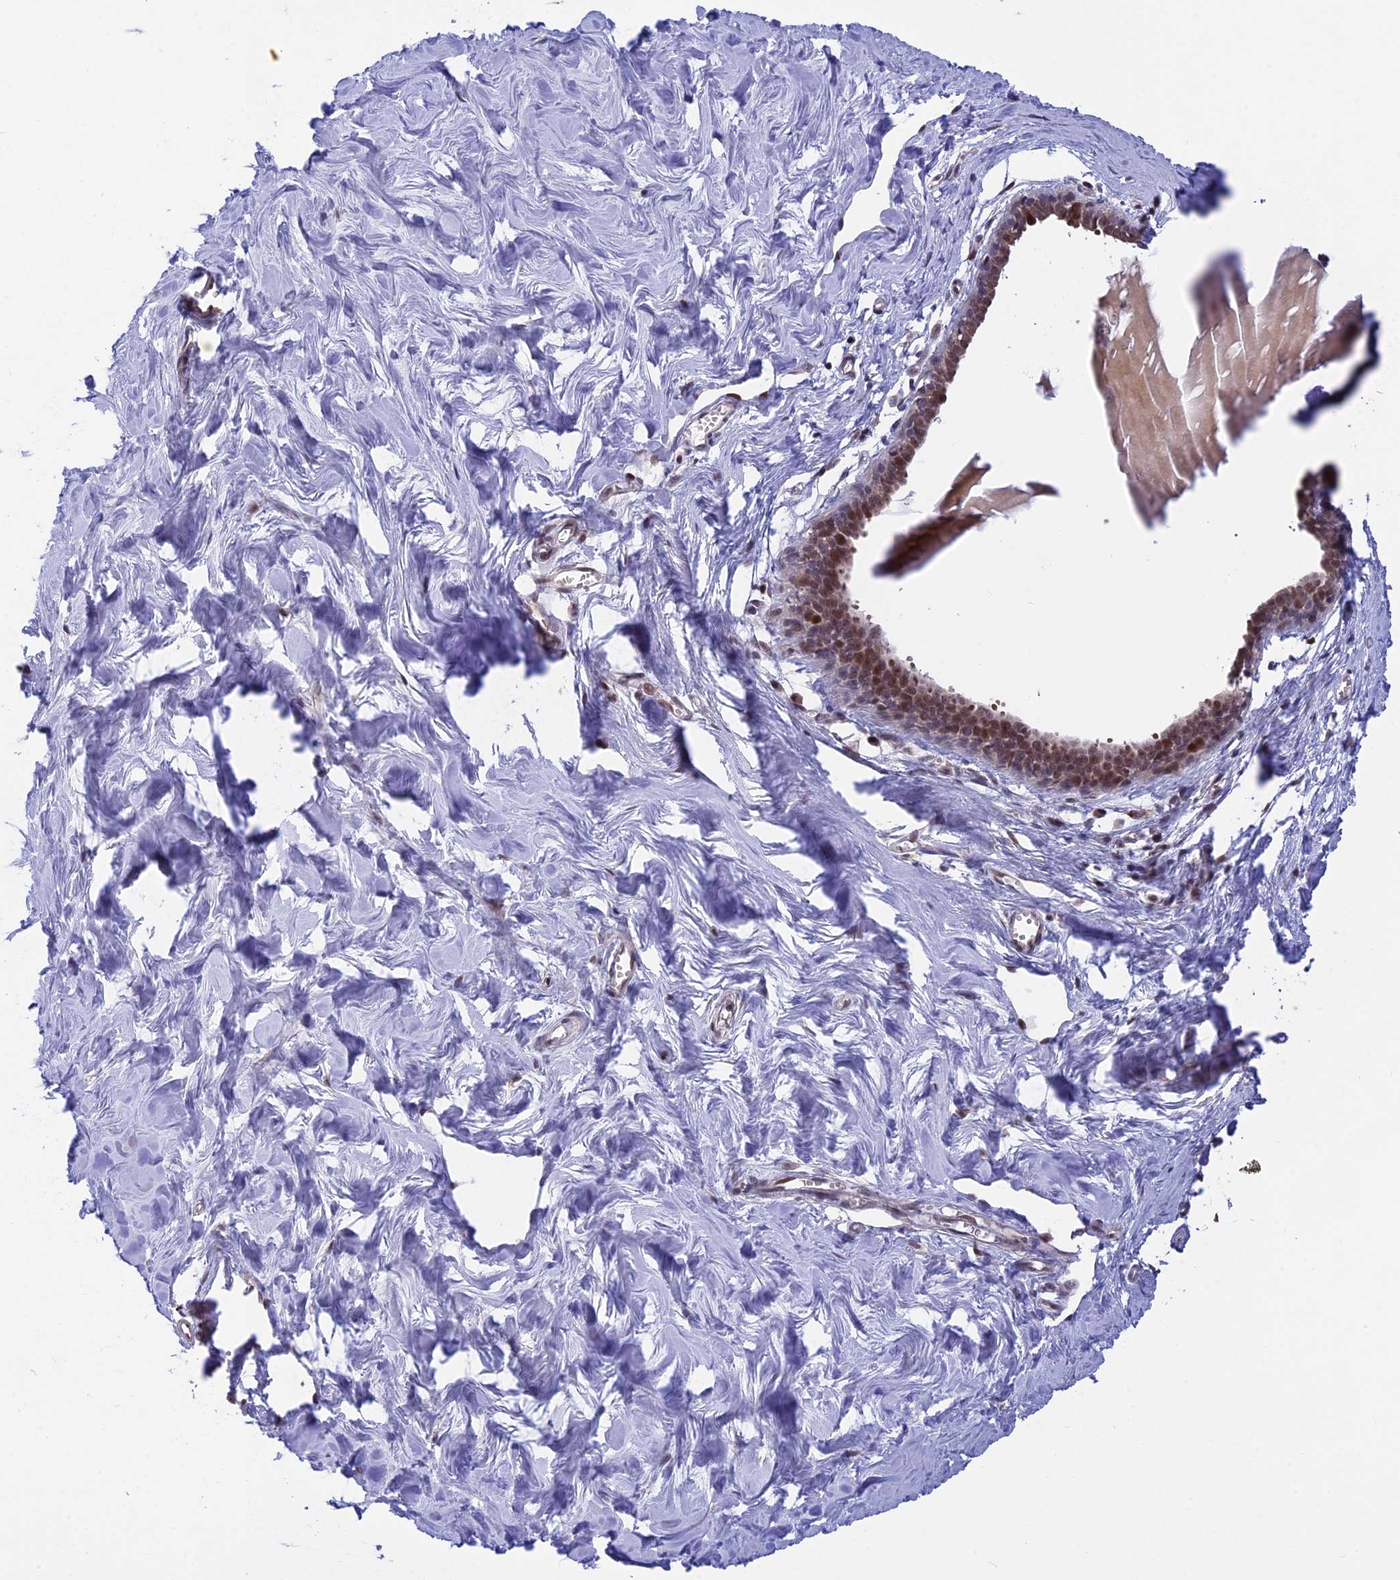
{"staining": {"intensity": "moderate", "quantity": ">75%", "location": "nuclear"}, "tissue": "breast", "cell_type": "Glandular cells", "image_type": "normal", "snomed": [{"axis": "morphology", "description": "Normal tissue, NOS"}, {"axis": "topography", "description": "Breast"}], "caption": "High-magnification brightfield microscopy of benign breast stained with DAB (3,3'-diaminobenzidine) (brown) and counterstained with hematoxylin (blue). glandular cells exhibit moderate nuclear positivity is present in about>75% of cells.", "gene": "POLR2C", "patient": {"sex": "female", "age": 27}}